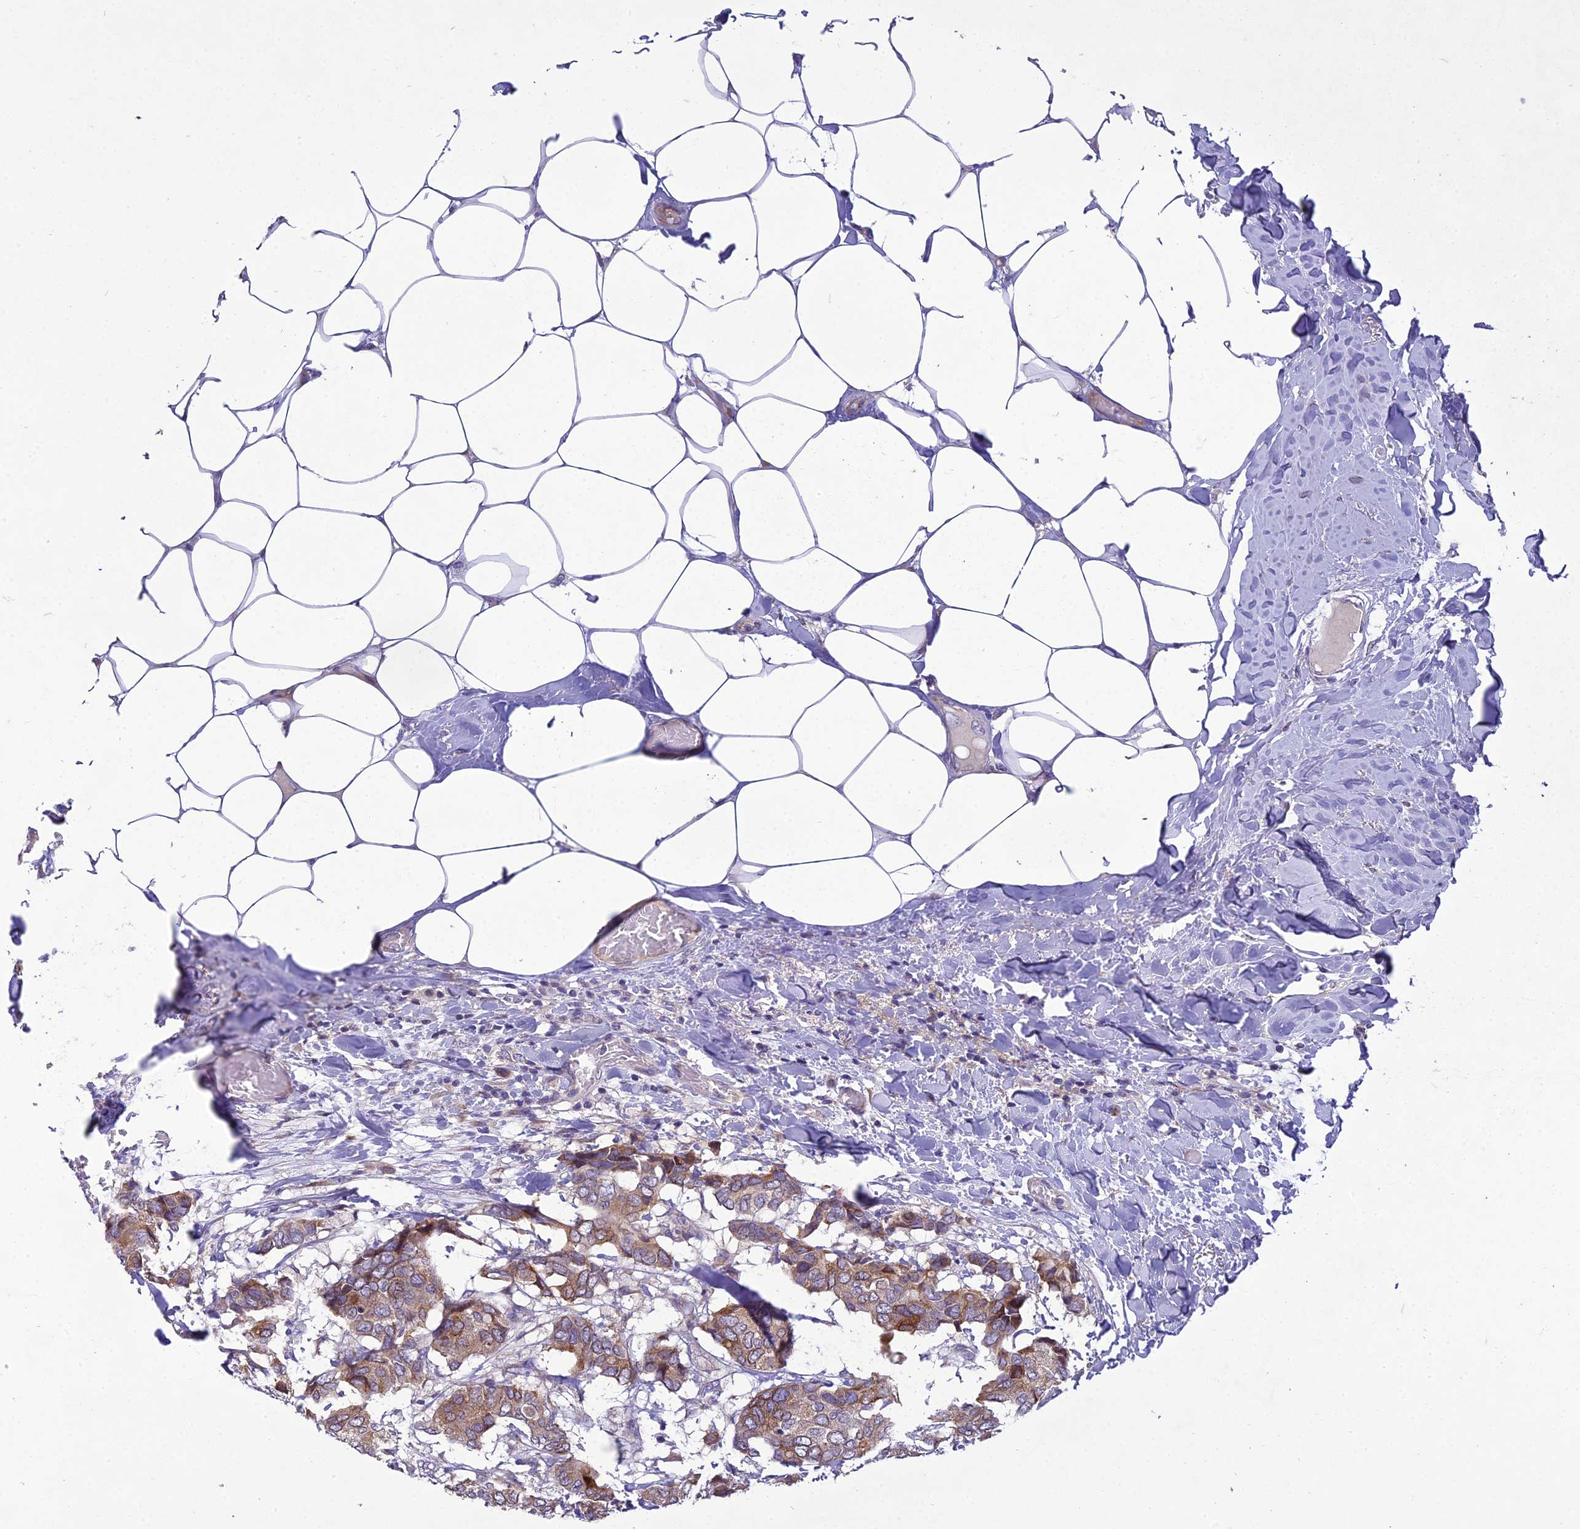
{"staining": {"intensity": "moderate", "quantity": ">75%", "location": "cytoplasmic/membranous"}, "tissue": "breast cancer", "cell_type": "Tumor cells", "image_type": "cancer", "snomed": [{"axis": "morphology", "description": "Duct carcinoma"}, {"axis": "topography", "description": "Breast"}], "caption": "Immunohistochemistry (IHC) staining of breast infiltrating ductal carcinoma, which exhibits medium levels of moderate cytoplasmic/membranous staining in about >75% of tumor cells indicating moderate cytoplasmic/membranous protein staining. The staining was performed using DAB (brown) for protein detection and nuclei were counterstained in hematoxylin (blue).", "gene": "ADIPOR2", "patient": {"sex": "female", "age": 75}}